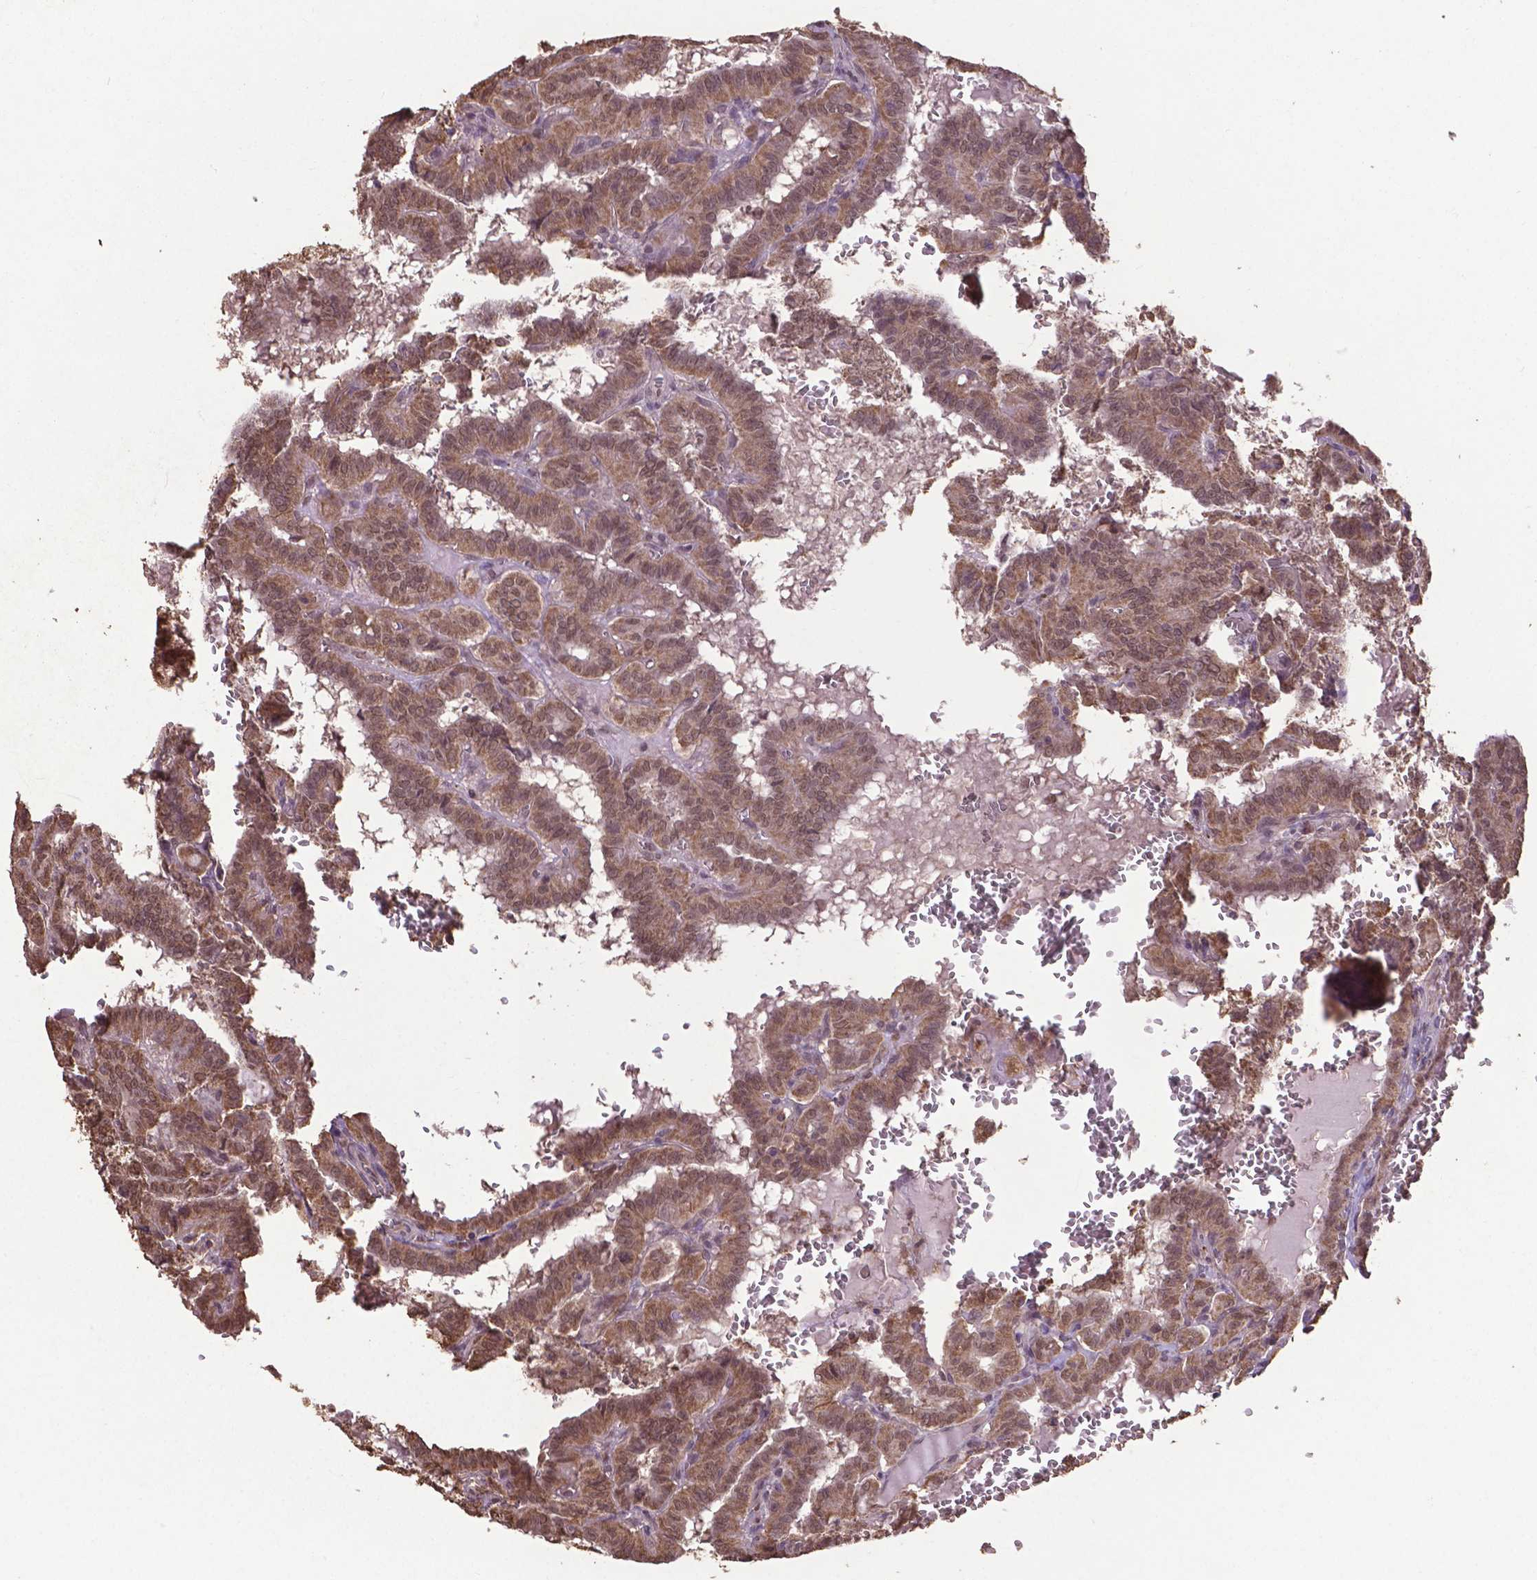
{"staining": {"intensity": "moderate", "quantity": ">75%", "location": "cytoplasmic/membranous,nuclear"}, "tissue": "thyroid cancer", "cell_type": "Tumor cells", "image_type": "cancer", "snomed": [{"axis": "morphology", "description": "Papillary adenocarcinoma, NOS"}, {"axis": "topography", "description": "Thyroid gland"}], "caption": "A photomicrograph of human thyroid cancer stained for a protein demonstrates moderate cytoplasmic/membranous and nuclear brown staining in tumor cells. The protein is shown in brown color, while the nuclei are stained blue.", "gene": "DCAF1", "patient": {"sex": "female", "age": 21}}